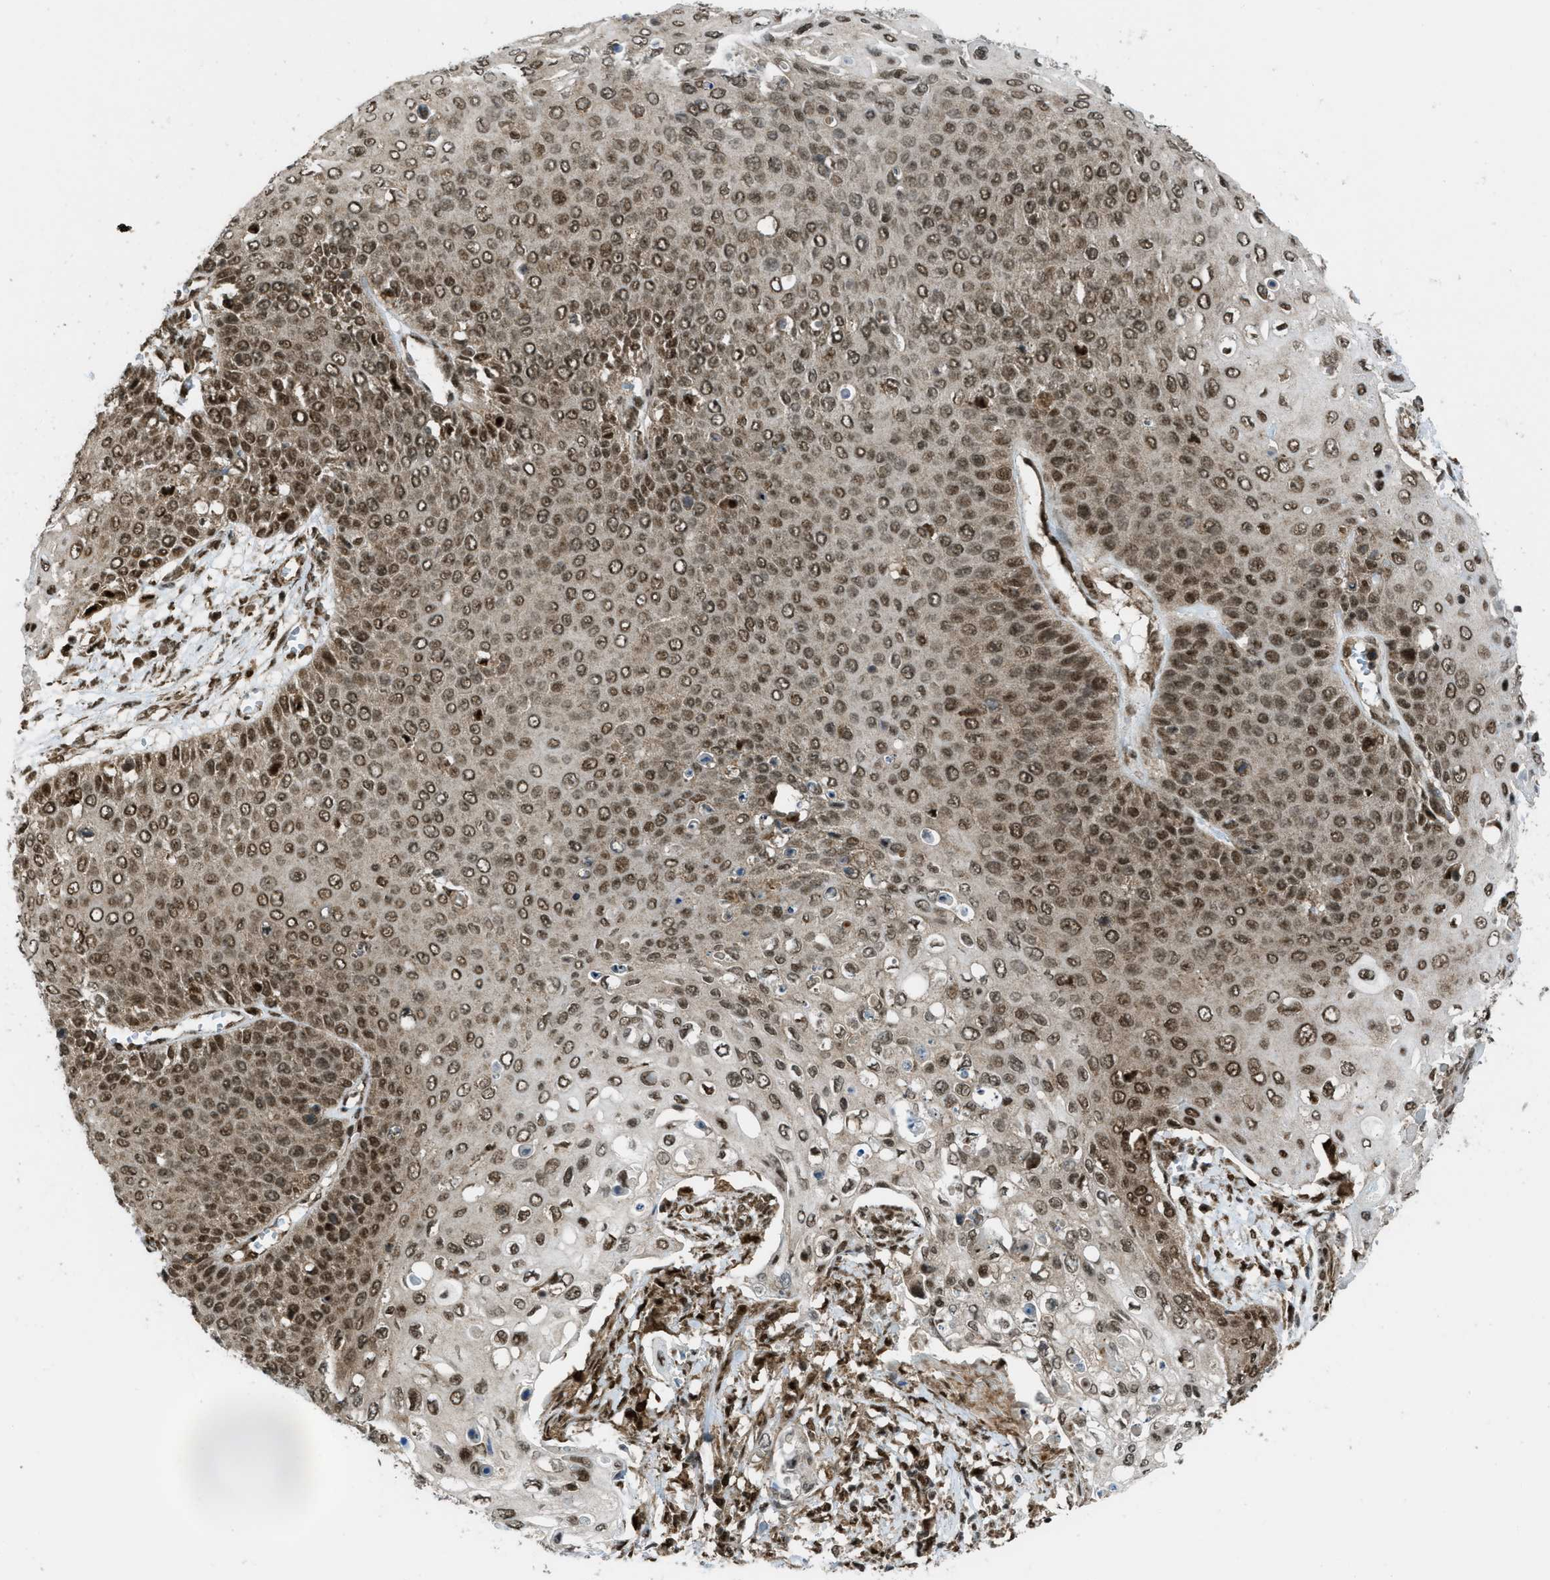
{"staining": {"intensity": "strong", "quantity": ">75%", "location": "nuclear"}, "tissue": "cervical cancer", "cell_type": "Tumor cells", "image_type": "cancer", "snomed": [{"axis": "morphology", "description": "Squamous cell carcinoma, NOS"}, {"axis": "topography", "description": "Cervix"}], "caption": "Cervical cancer stained with DAB IHC displays high levels of strong nuclear positivity in approximately >75% of tumor cells. The staining was performed using DAB, with brown indicating positive protein expression. Nuclei are stained blue with hematoxylin.", "gene": "TNPO1", "patient": {"sex": "female", "age": 39}}